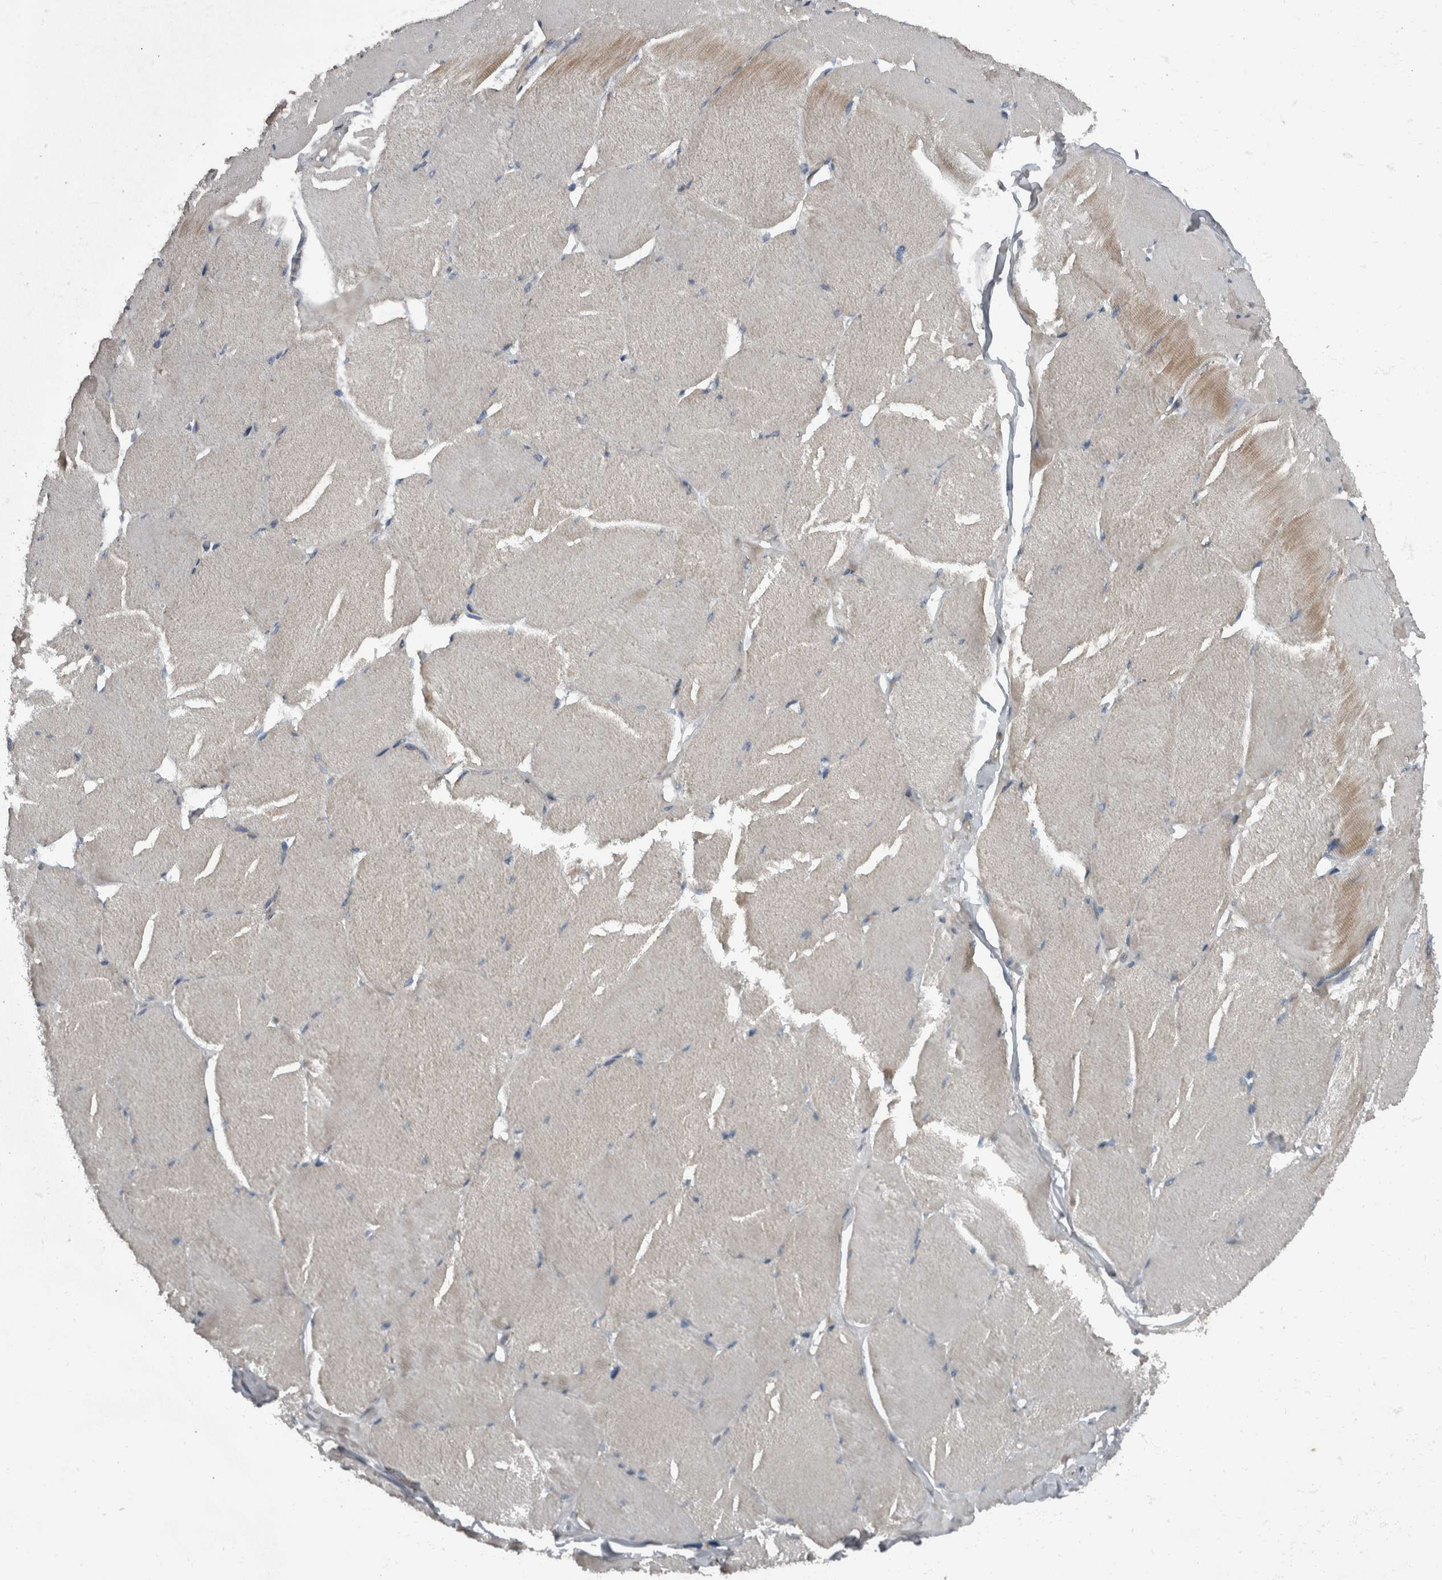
{"staining": {"intensity": "weak", "quantity": "<25%", "location": "cytoplasmic/membranous"}, "tissue": "skeletal muscle", "cell_type": "Myocytes", "image_type": "normal", "snomed": [{"axis": "morphology", "description": "Normal tissue, NOS"}, {"axis": "topography", "description": "Skin"}, {"axis": "topography", "description": "Skeletal muscle"}], "caption": "Skeletal muscle stained for a protein using immunohistochemistry demonstrates no staining myocytes.", "gene": "RABGGTB", "patient": {"sex": "male", "age": 83}}